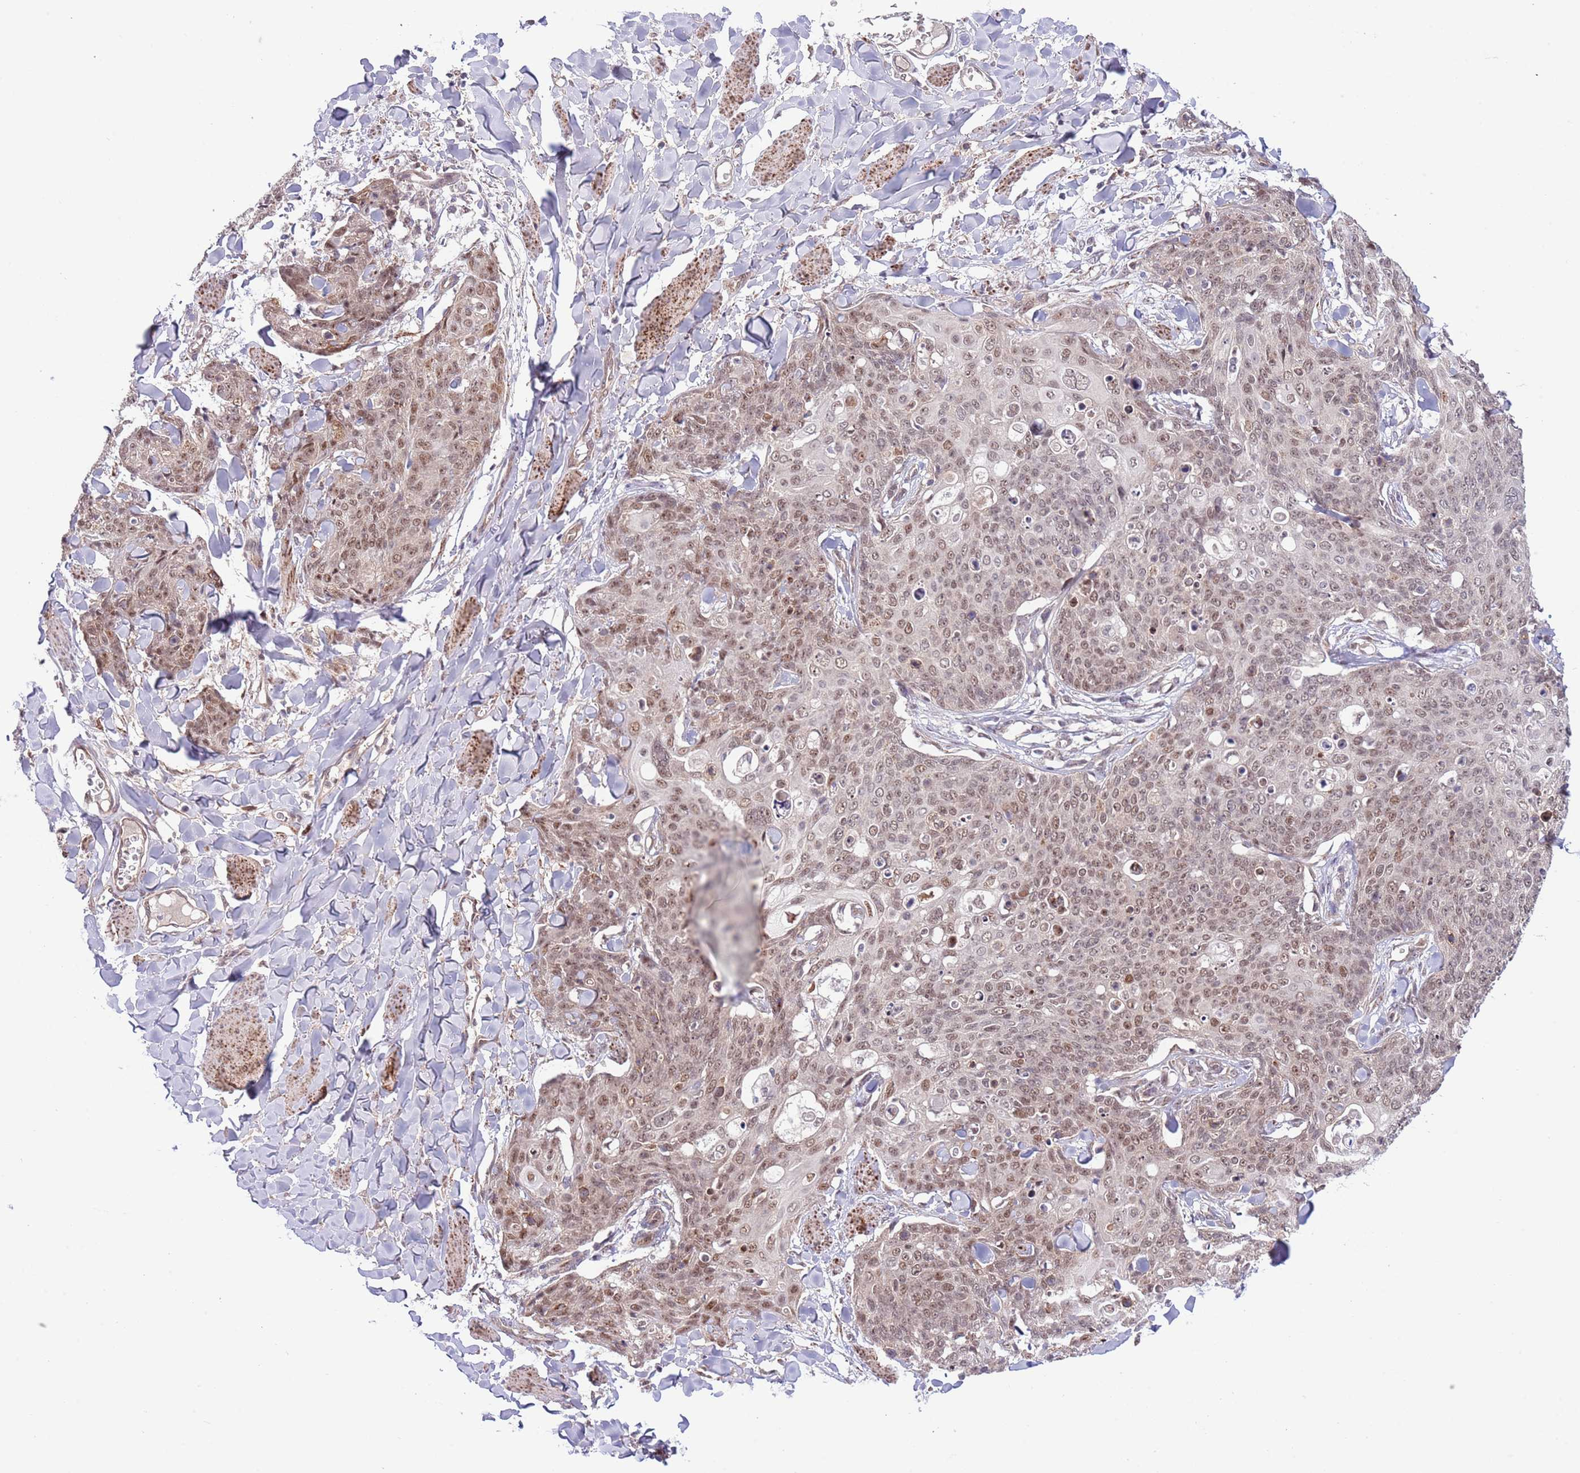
{"staining": {"intensity": "moderate", "quantity": ">75%", "location": "nuclear"}, "tissue": "skin cancer", "cell_type": "Tumor cells", "image_type": "cancer", "snomed": [{"axis": "morphology", "description": "Squamous cell carcinoma, NOS"}, {"axis": "topography", "description": "Skin"}, {"axis": "topography", "description": "Vulva"}], "caption": "IHC staining of skin cancer, which exhibits medium levels of moderate nuclear staining in approximately >75% of tumor cells indicating moderate nuclear protein expression. The staining was performed using DAB (brown) for protein detection and nuclei were counterstained in hematoxylin (blue).", "gene": "CHD1", "patient": {"sex": "female", "age": 85}}